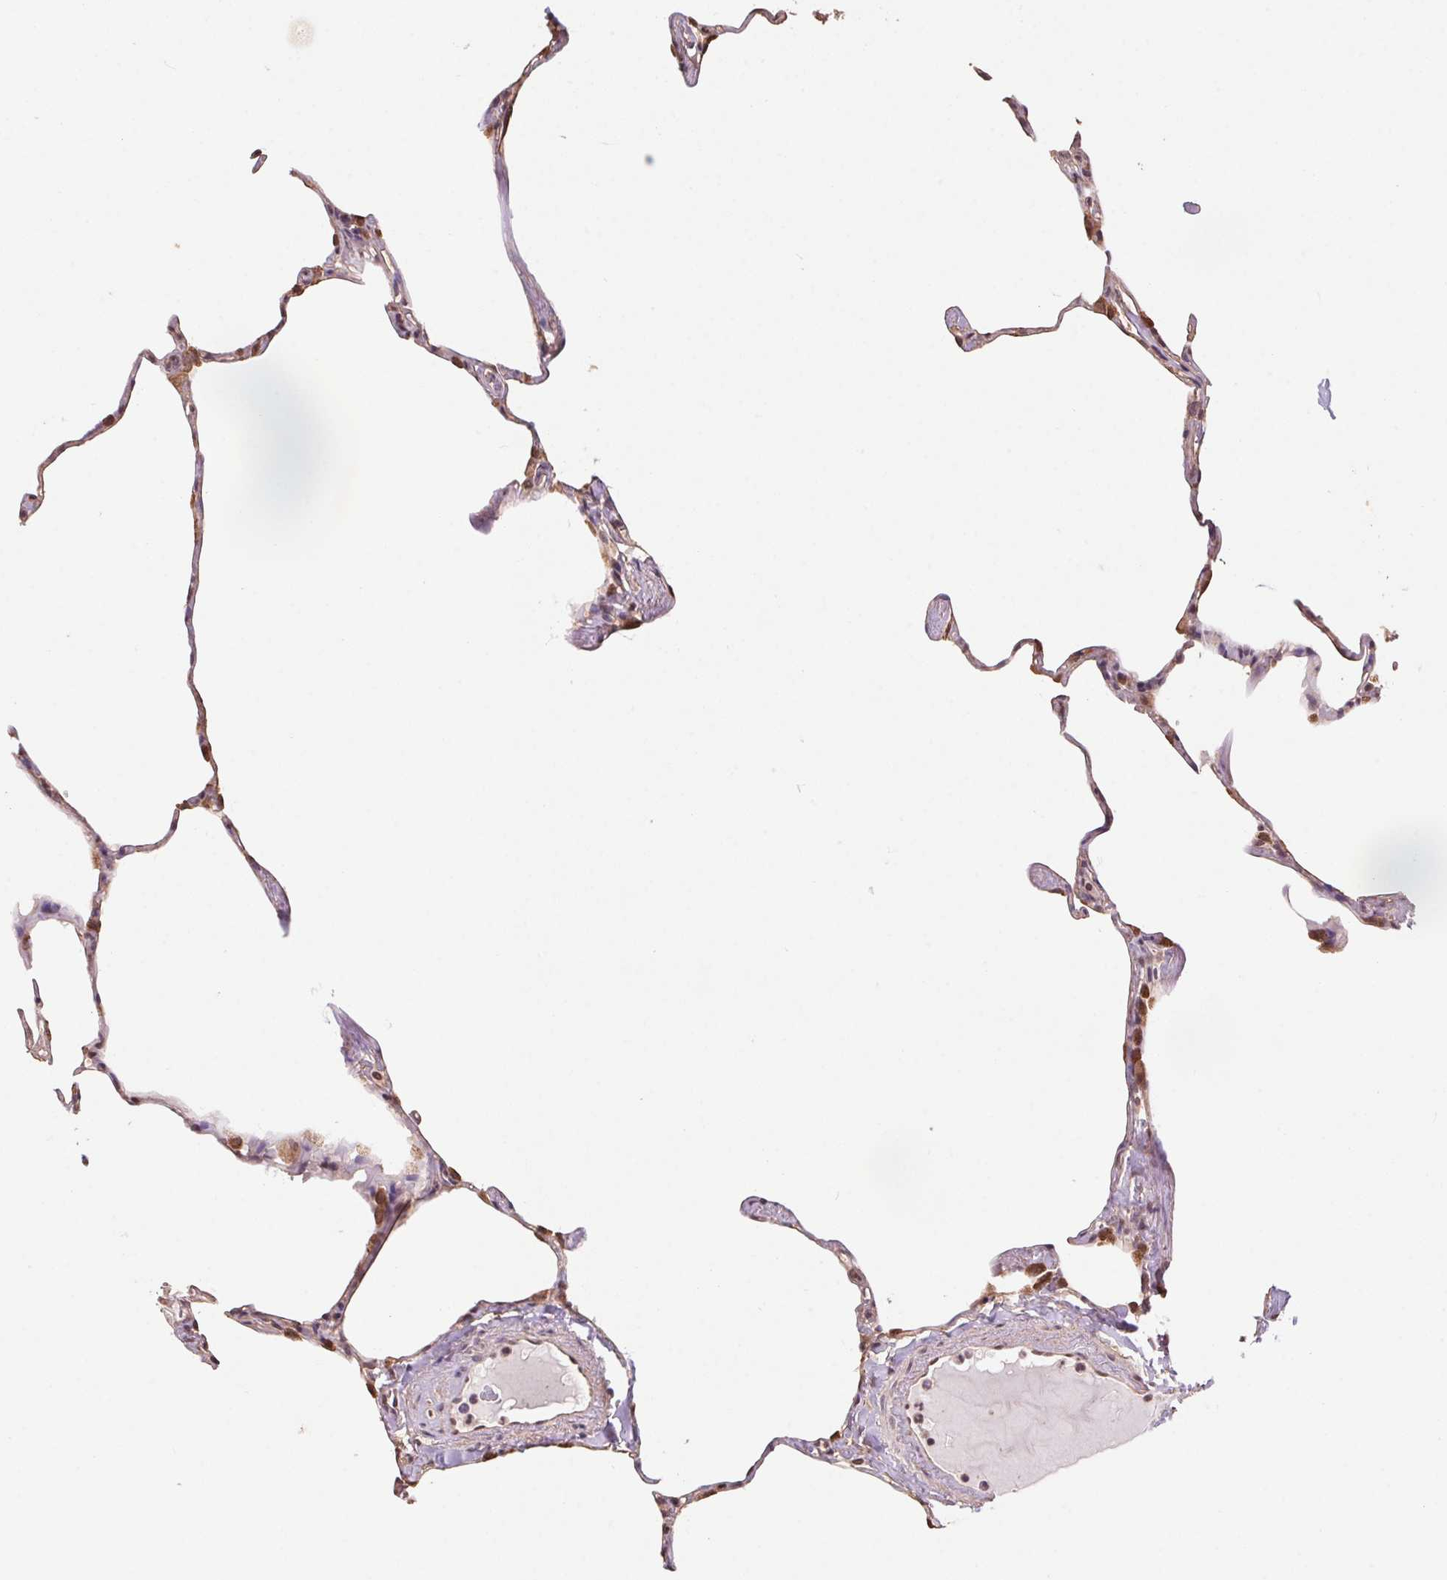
{"staining": {"intensity": "strong", "quantity": "25%-75%", "location": "cytoplasmic/membranous,nuclear"}, "tissue": "lung", "cell_type": "Alveolar cells", "image_type": "normal", "snomed": [{"axis": "morphology", "description": "Normal tissue, NOS"}, {"axis": "topography", "description": "Lung"}], "caption": "IHC of unremarkable lung demonstrates high levels of strong cytoplasmic/membranous,nuclear staining in approximately 25%-75% of alveolar cells.", "gene": "CUTA", "patient": {"sex": "male", "age": 65}}